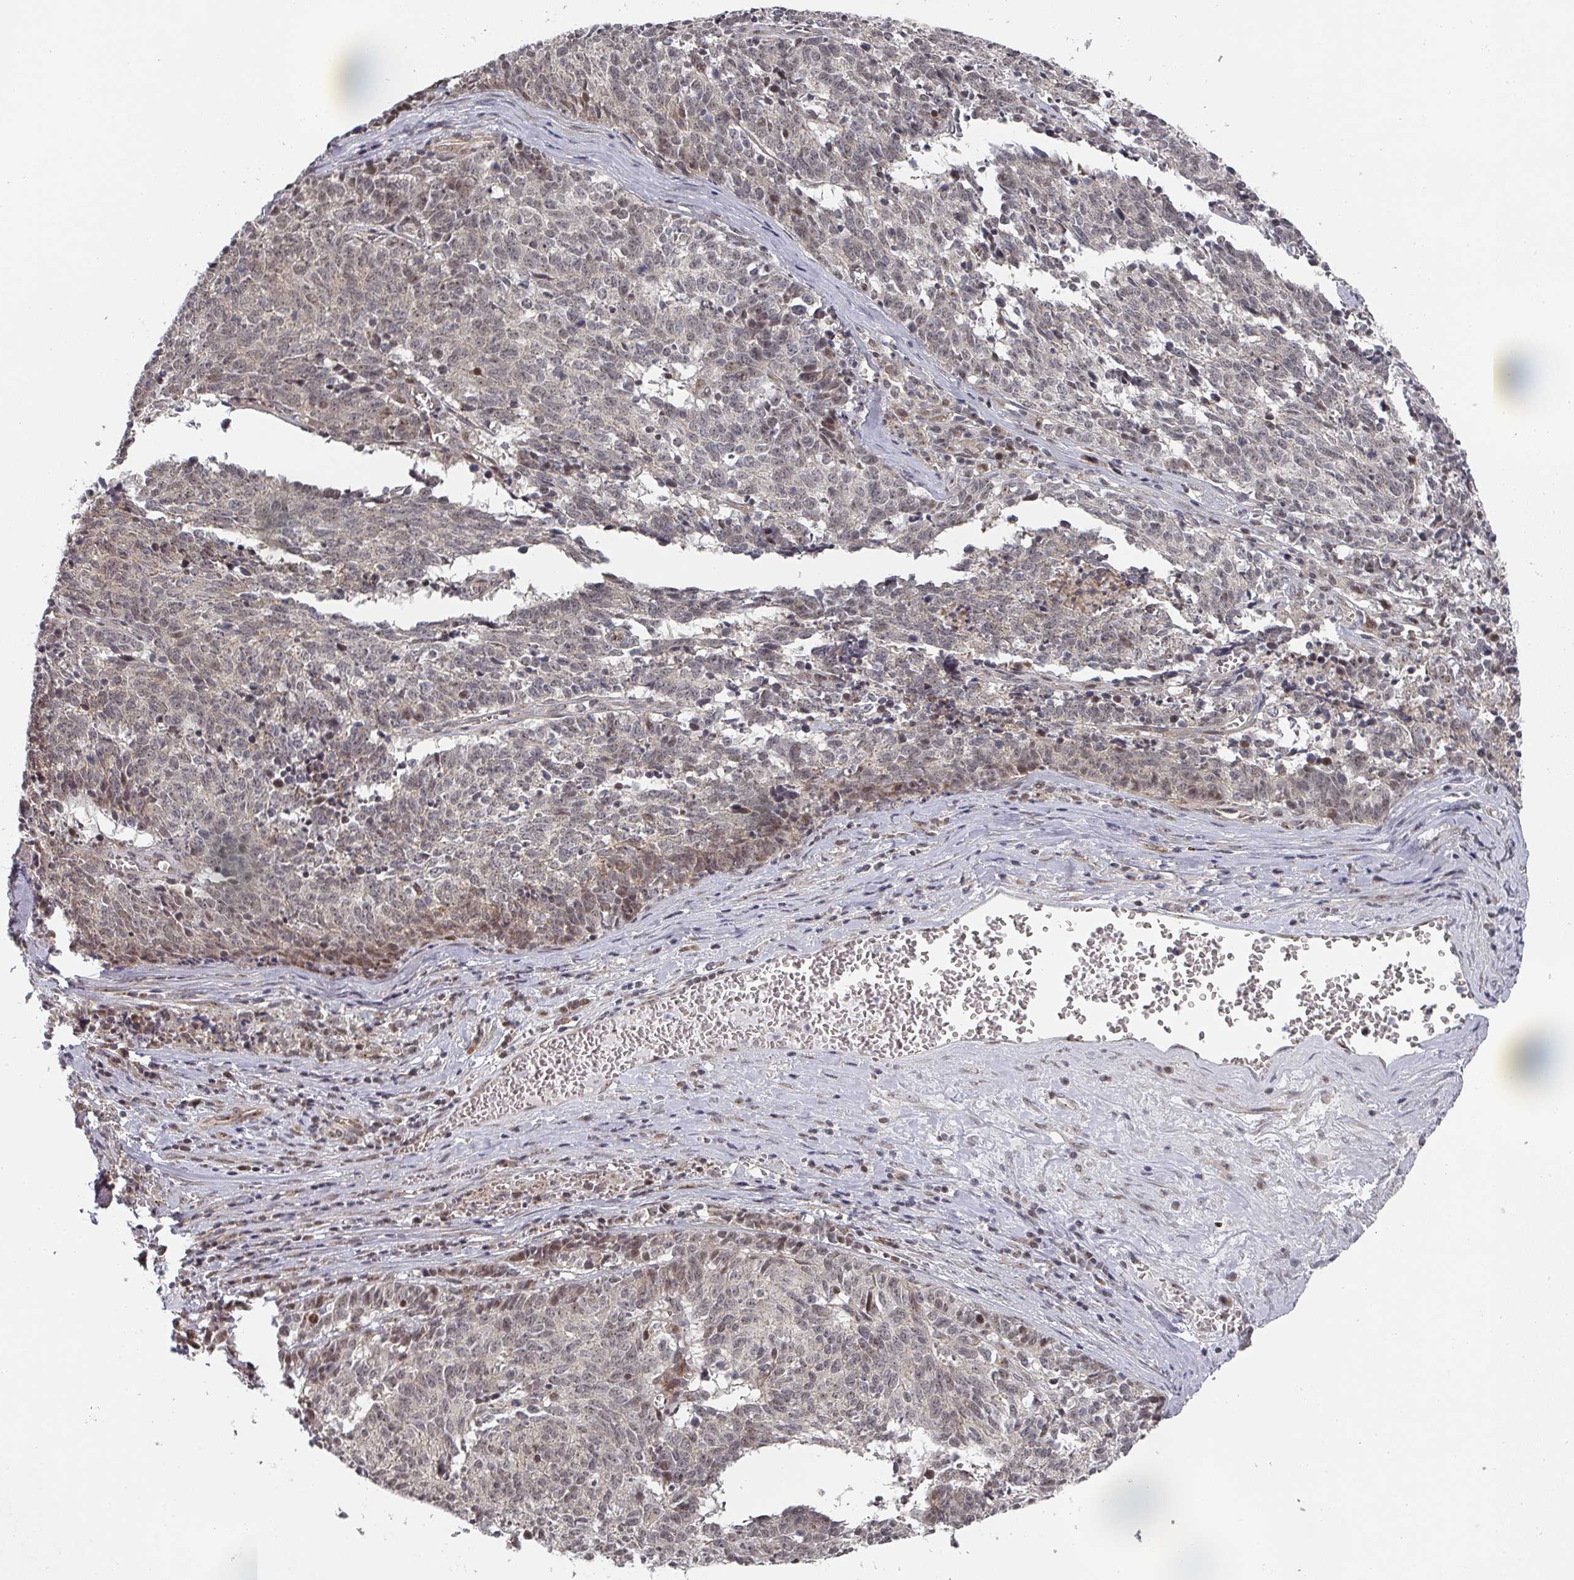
{"staining": {"intensity": "weak", "quantity": "25%-75%", "location": "cytoplasmic/membranous,nuclear"}, "tissue": "cervical cancer", "cell_type": "Tumor cells", "image_type": "cancer", "snomed": [{"axis": "morphology", "description": "Squamous cell carcinoma, NOS"}, {"axis": "topography", "description": "Cervix"}], "caption": "Immunohistochemical staining of squamous cell carcinoma (cervical) exhibits low levels of weak cytoplasmic/membranous and nuclear expression in approximately 25%-75% of tumor cells. The protein of interest is stained brown, and the nuclei are stained in blue (DAB (3,3'-diaminobenzidine) IHC with brightfield microscopy, high magnification).", "gene": "KIF1C", "patient": {"sex": "female", "age": 29}}